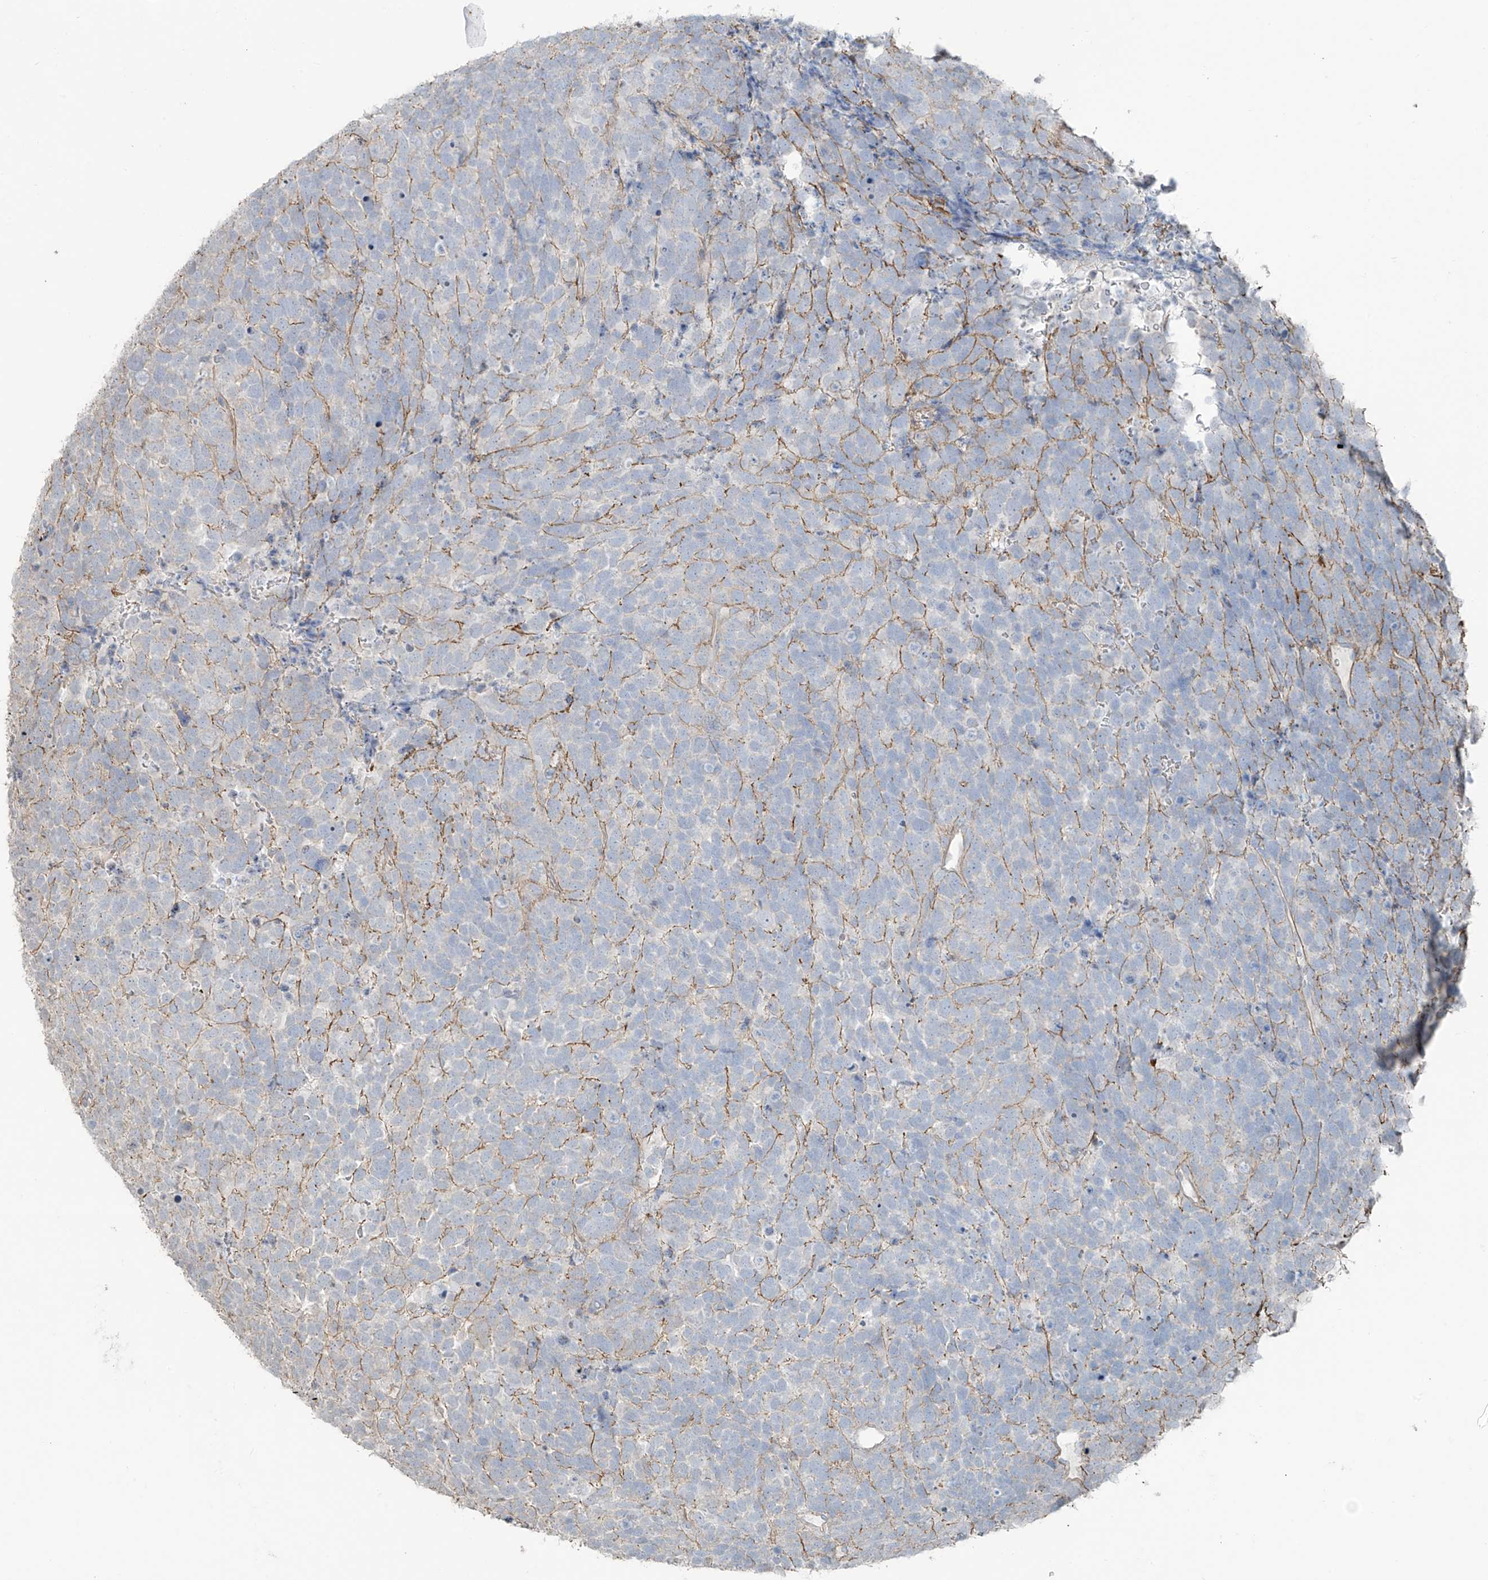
{"staining": {"intensity": "negative", "quantity": "none", "location": "none"}, "tissue": "urothelial cancer", "cell_type": "Tumor cells", "image_type": "cancer", "snomed": [{"axis": "morphology", "description": "Urothelial carcinoma, High grade"}, {"axis": "topography", "description": "Urinary bladder"}], "caption": "Photomicrograph shows no protein positivity in tumor cells of high-grade urothelial carcinoma tissue.", "gene": "TUBE1", "patient": {"sex": "female", "age": 82}}